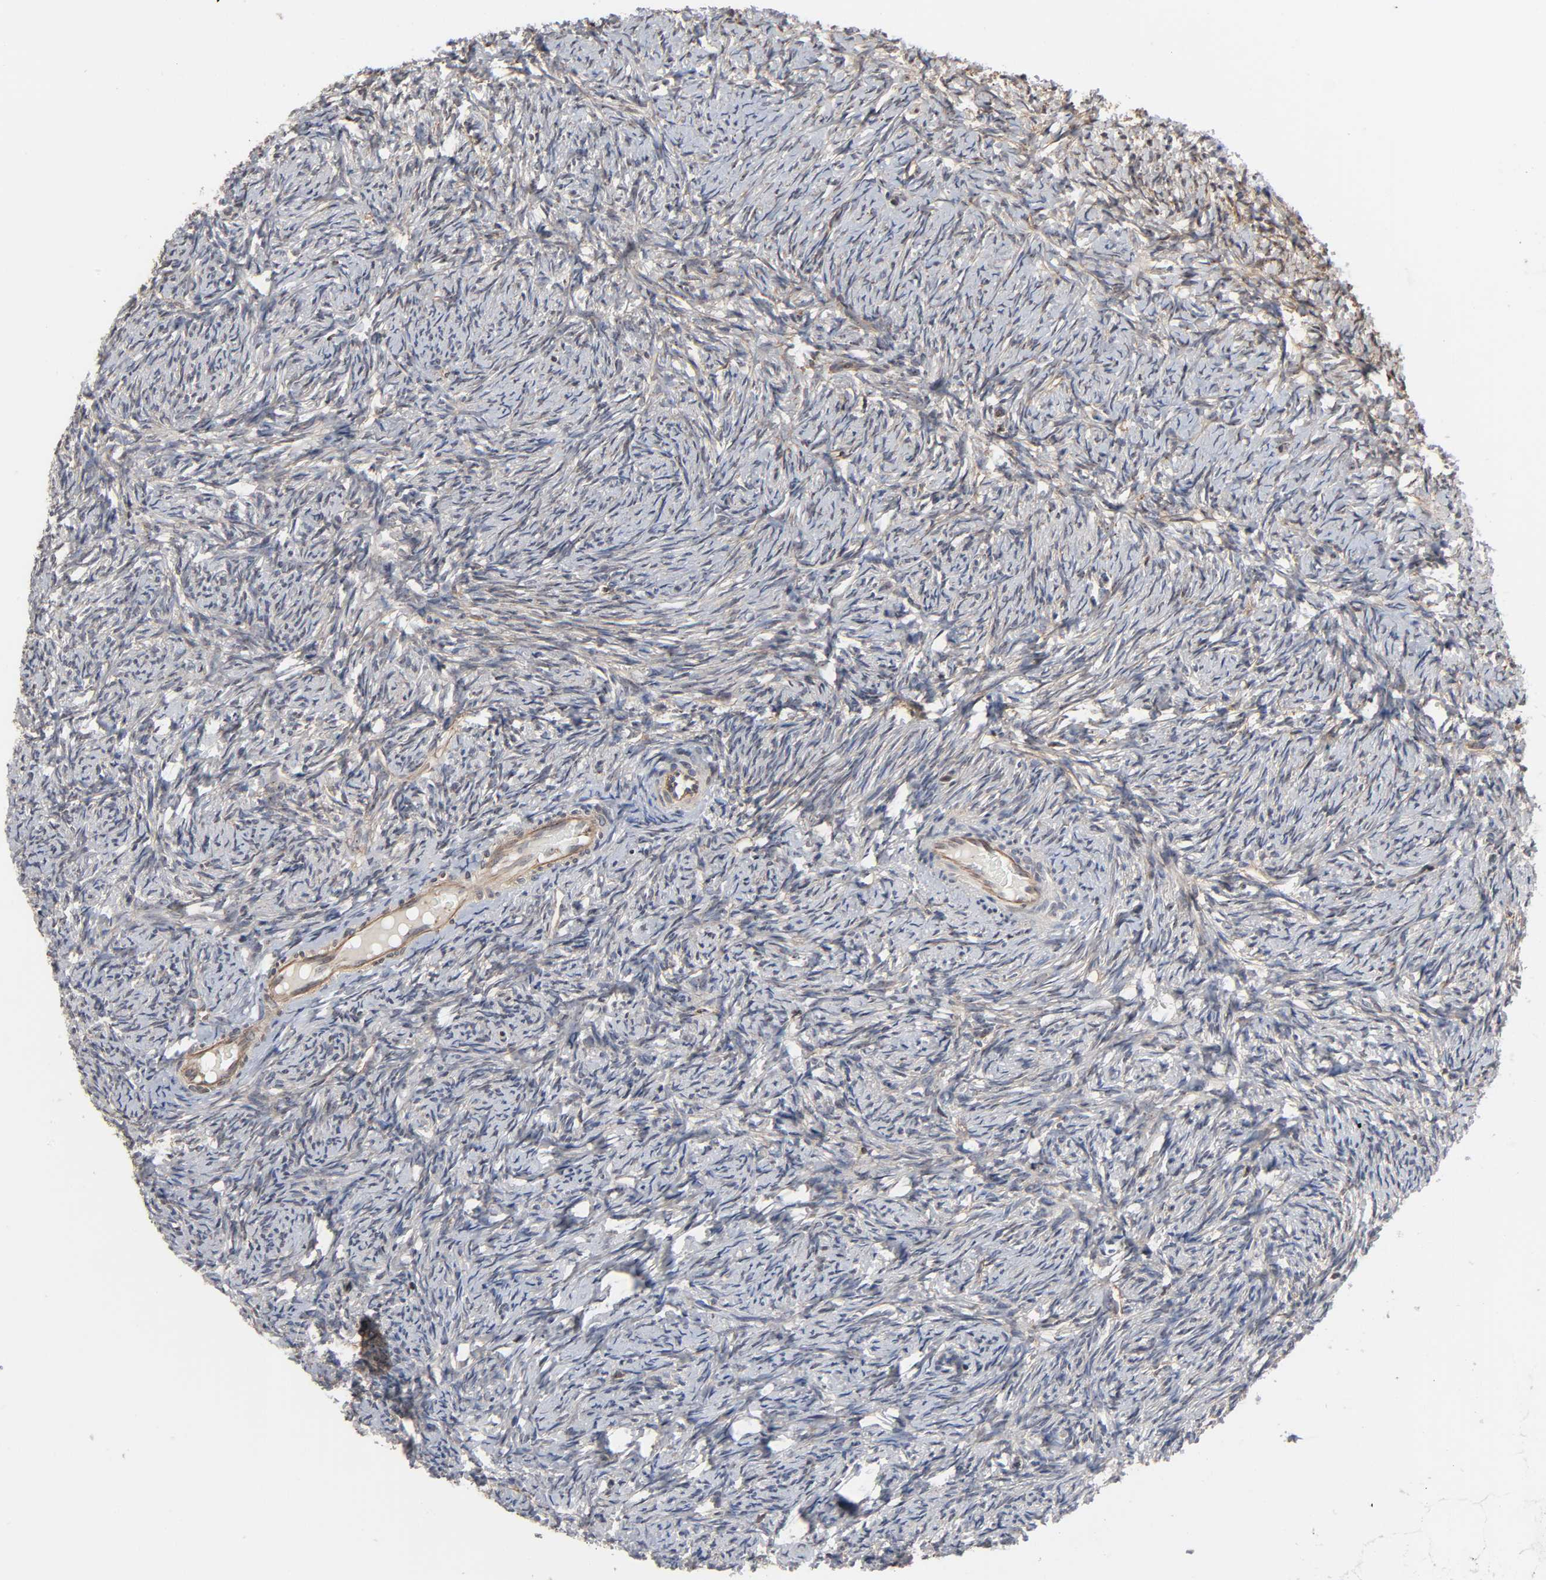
{"staining": {"intensity": "weak", "quantity": "<25%", "location": "cytoplasmic/membranous,nuclear"}, "tissue": "ovary", "cell_type": "Ovarian stroma cells", "image_type": "normal", "snomed": [{"axis": "morphology", "description": "Normal tissue, NOS"}, {"axis": "topography", "description": "Ovary"}], "caption": "Immunohistochemistry of unremarkable ovary reveals no staining in ovarian stroma cells.", "gene": "DDX10", "patient": {"sex": "female", "age": 60}}